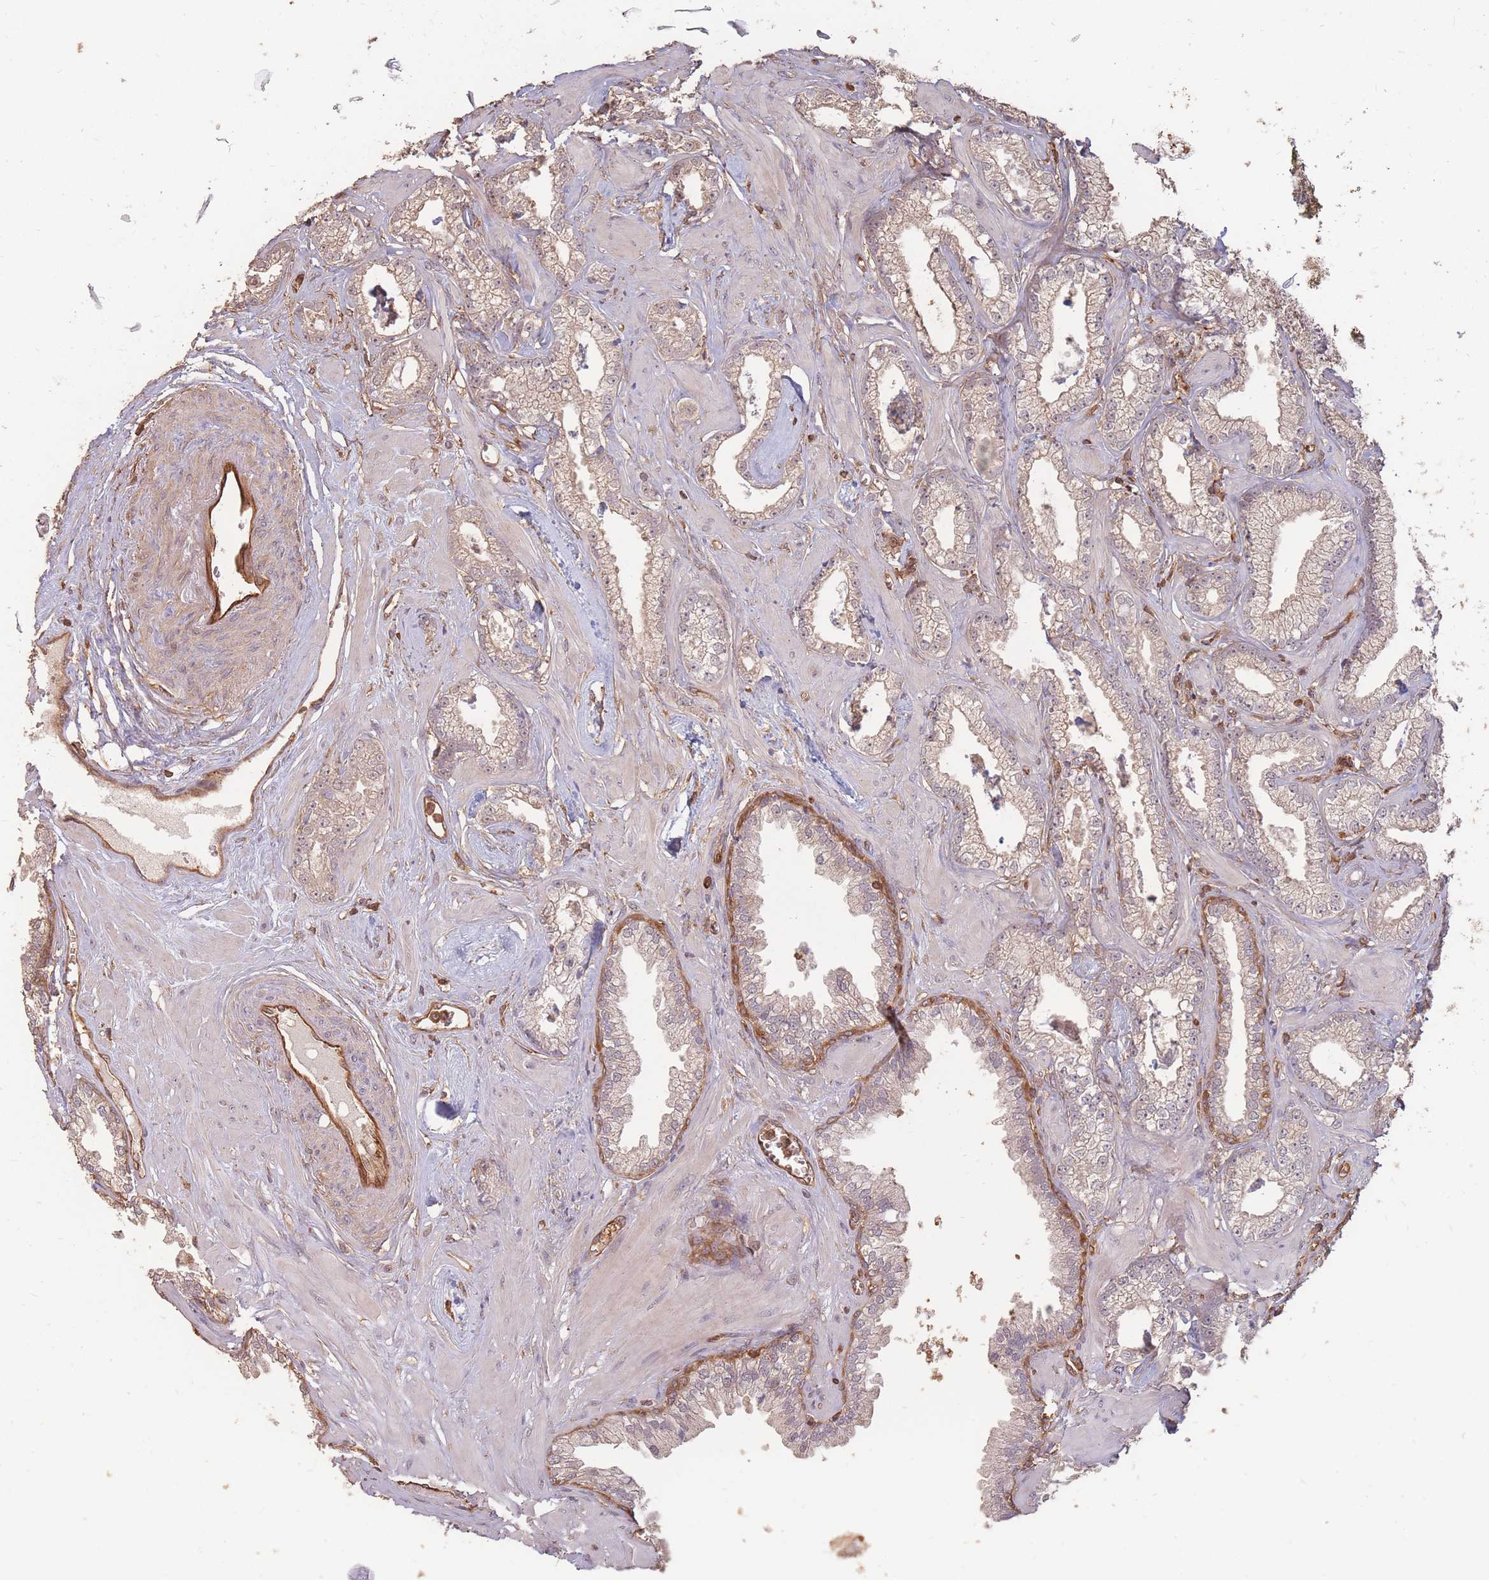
{"staining": {"intensity": "weak", "quantity": "25%-75%", "location": "cytoplasmic/membranous"}, "tissue": "prostate cancer", "cell_type": "Tumor cells", "image_type": "cancer", "snomed": [{"axis": "morphology", "description": "Adenocarcinoma, Low grade"}, {"axis": "topography", "description": "Prostate"}], "caption": "Protein staining of adenocarcinoma (low-grade) (prostate) tissue reveals weak cytoplasmic/membranous staining in about 25%-75% of tumor cells. (Stains: DAB in brown, nuclei in blue, Microscopy: brightfield microscopy at high magnification).", "gene": "PLS3", "patient": {"sex": "male", "age": 60}}